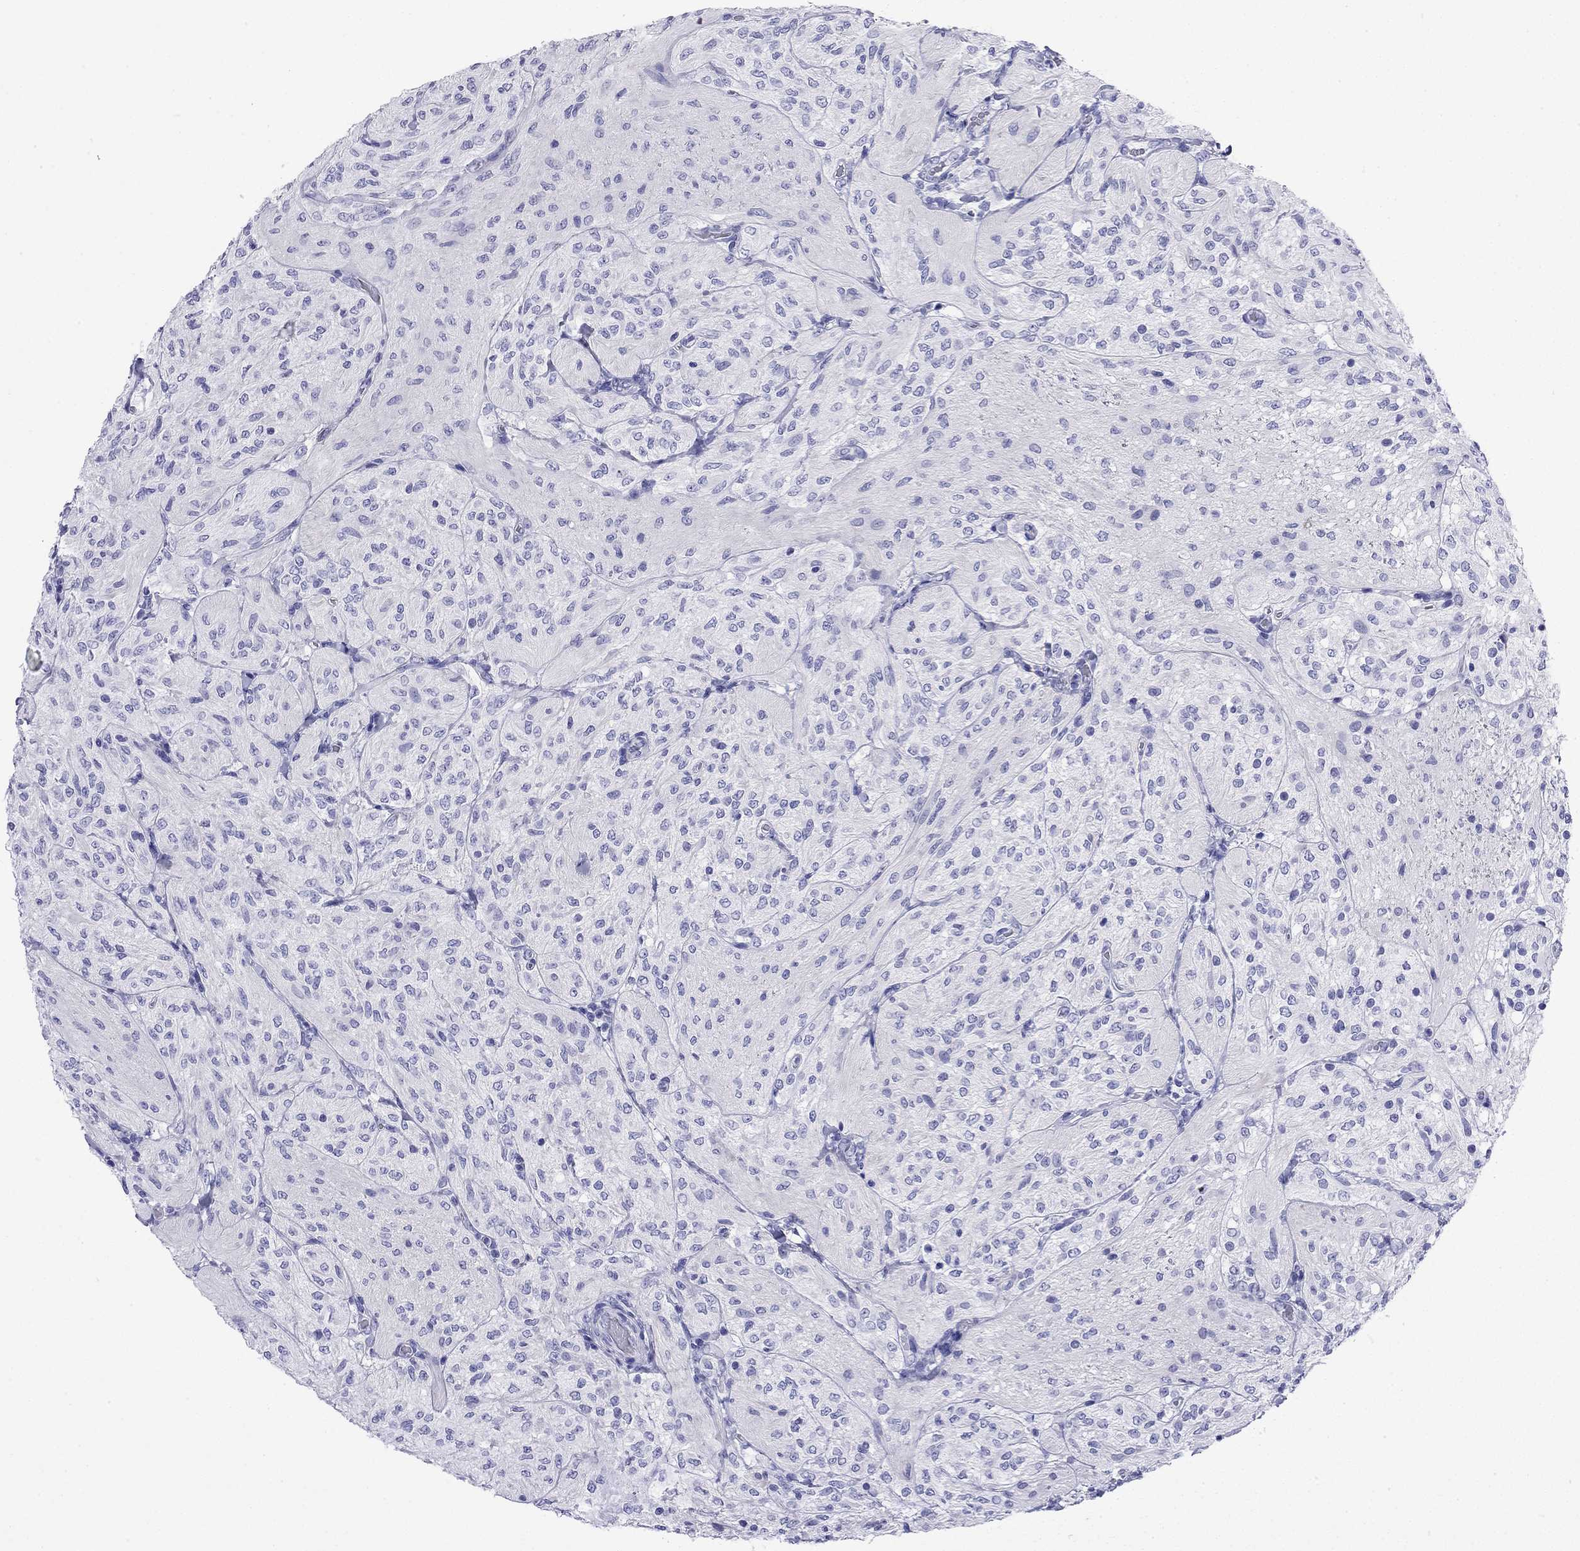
{"staining": {"intensity": "negative", "quantity": "none", "location": "none"}, "tissue": "glioma", "cell_type": "Tumor cells", "image_type": "cancer", "snomed": [{"axis": "morphology", "description": "Glioma, malignant, Low grade"}, {"axis": "topography", "description": "Brain"}], "caption": "Tumor cells are negative for brown protein staining in malignant glioma (low-grade).", "gene": "FIGLA", "patient": {"sex": "male", "age": 3}}